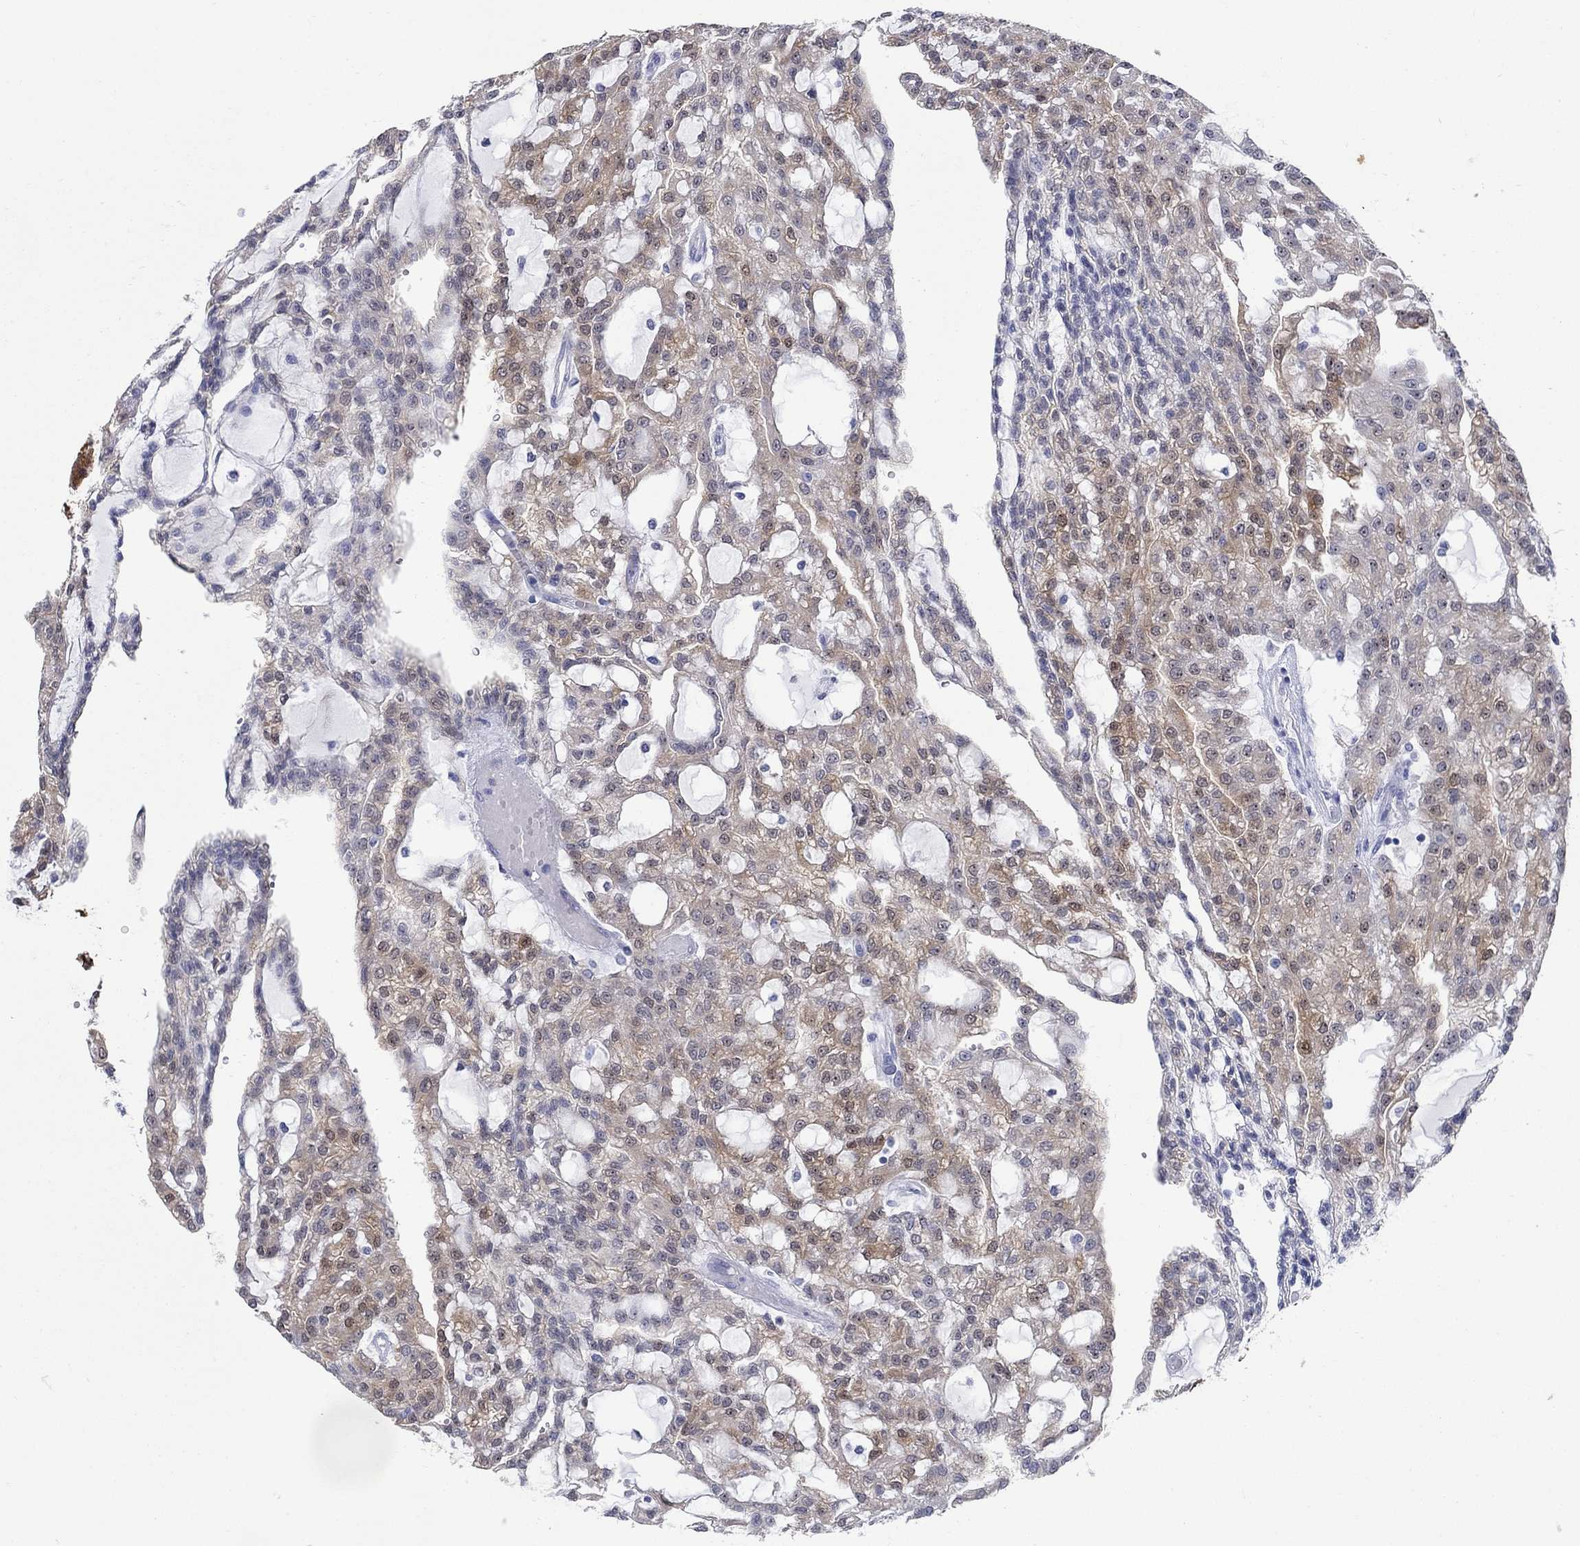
{"staining": {"intensity": "moderate", "quantity": "25%-75%", "location": "cytoplasmic/membranous,nuclear"}, "tissue": "renal cancer", "cell_type": "Tumor cells", "image_type": "cancer", "snomed": [{"axis": "morphology", "description": "Adenocarcinoma, NOS"}, {"axis": "topography", "description": "Kidney"}], "caption": "Immunohistochemical staining of human renal adenocarcinoma displays medium levels of moderate cytoplasmic/membranous and nuclear expression in about 25%-75% of tumor cells.", "gene": "AKR1C2", "patient": {"sex": "male", "age": 63}}